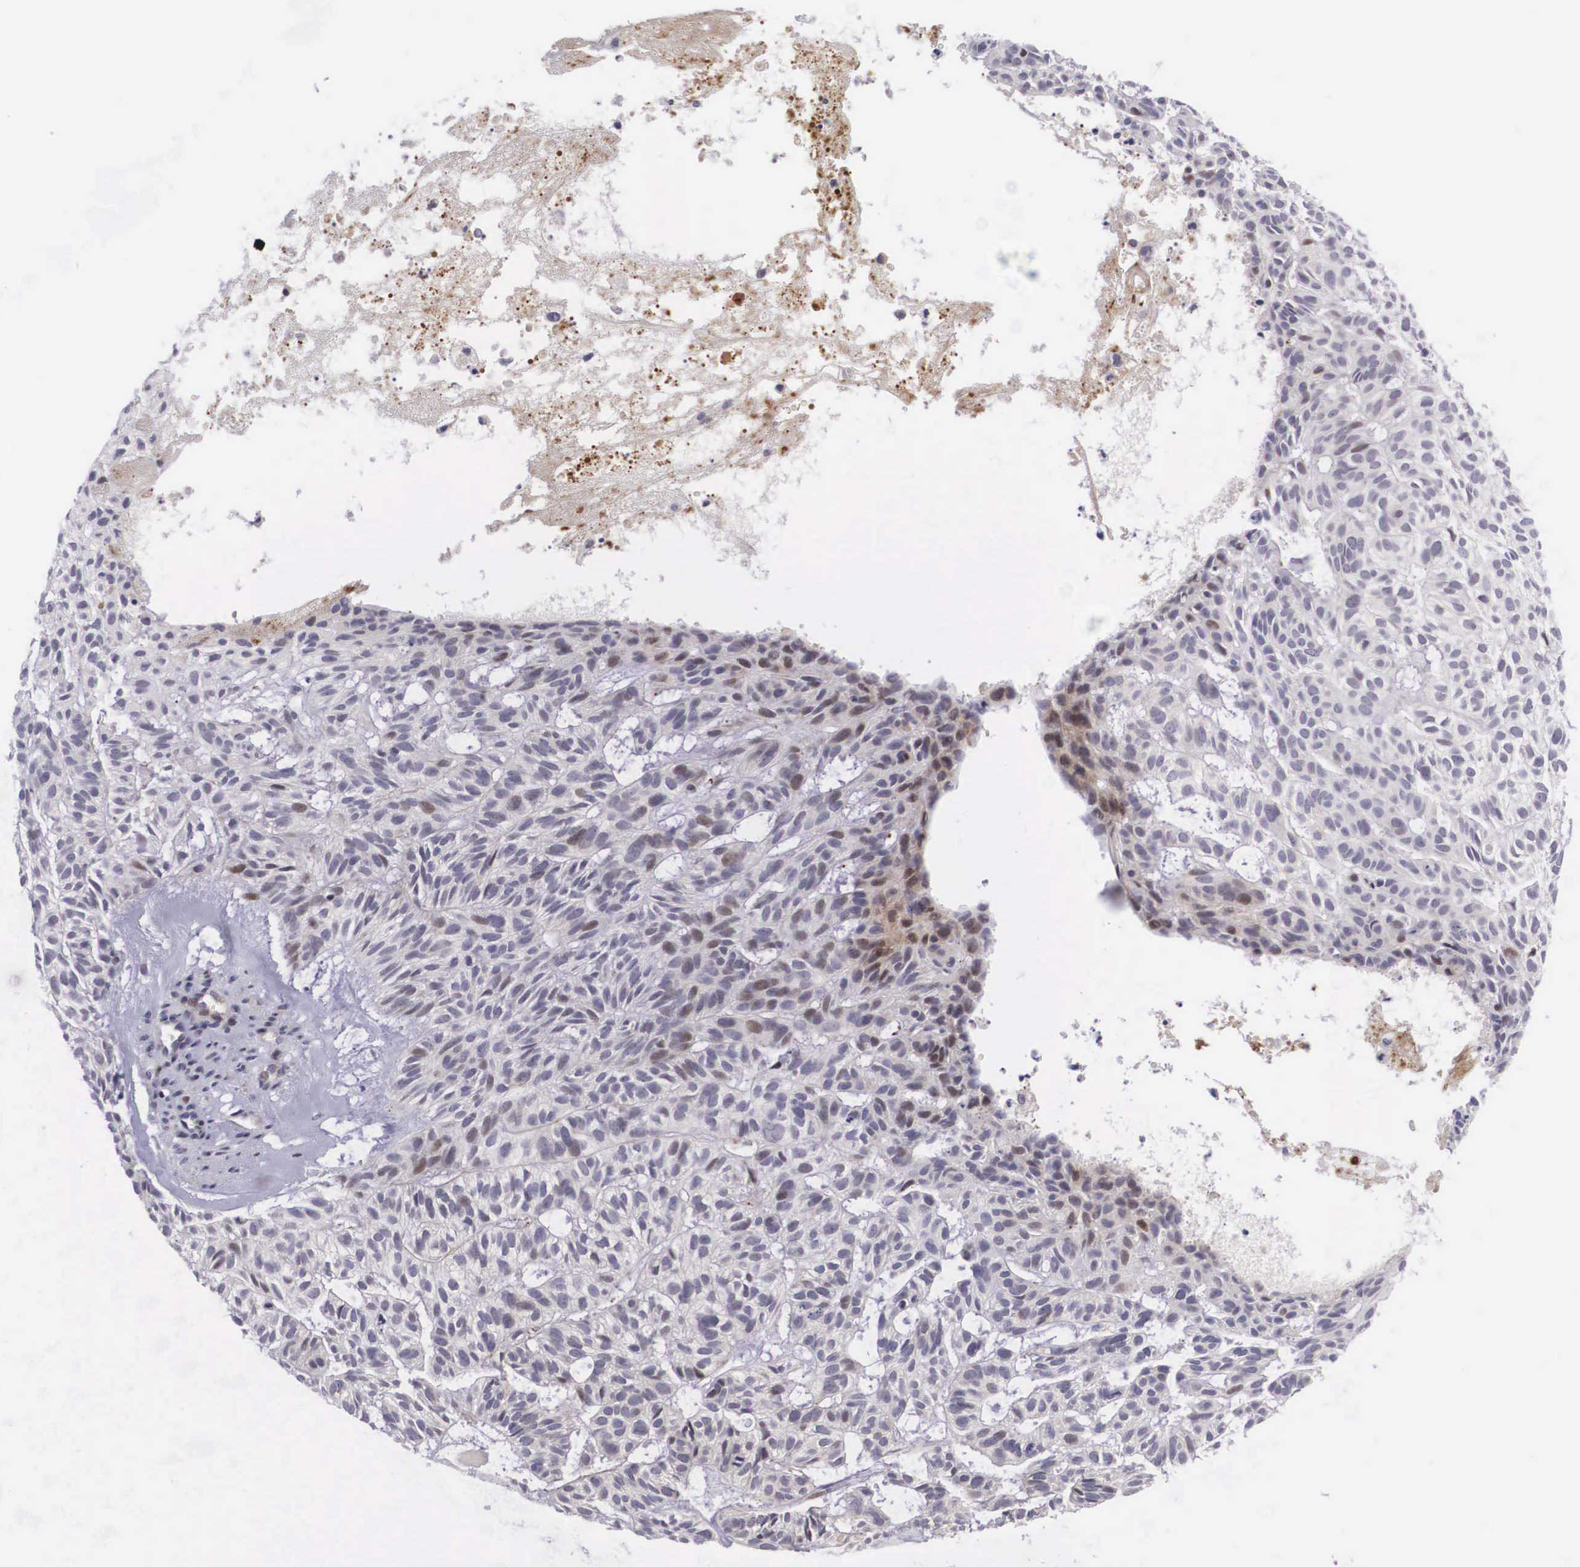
{"staining": {"intensity": "weak", "quantity": "<25%", "location": "cytoplasmic/membranous,nuclear"}, "tissue": "skin cancer", "cell_type": "Tumor cells", "image_type": "cancer", "snomed": [{"axis": "morphology", "description": "Basal cell carcinoma"}, {"axis": "topography", "description": "Skin"}], "caption": "Micrograph shows no significant protein staining in tumor cells of basal cell carcinoma (skin).", "gene": "EMID1", "patient": {"sex": "male", "age": 75}}